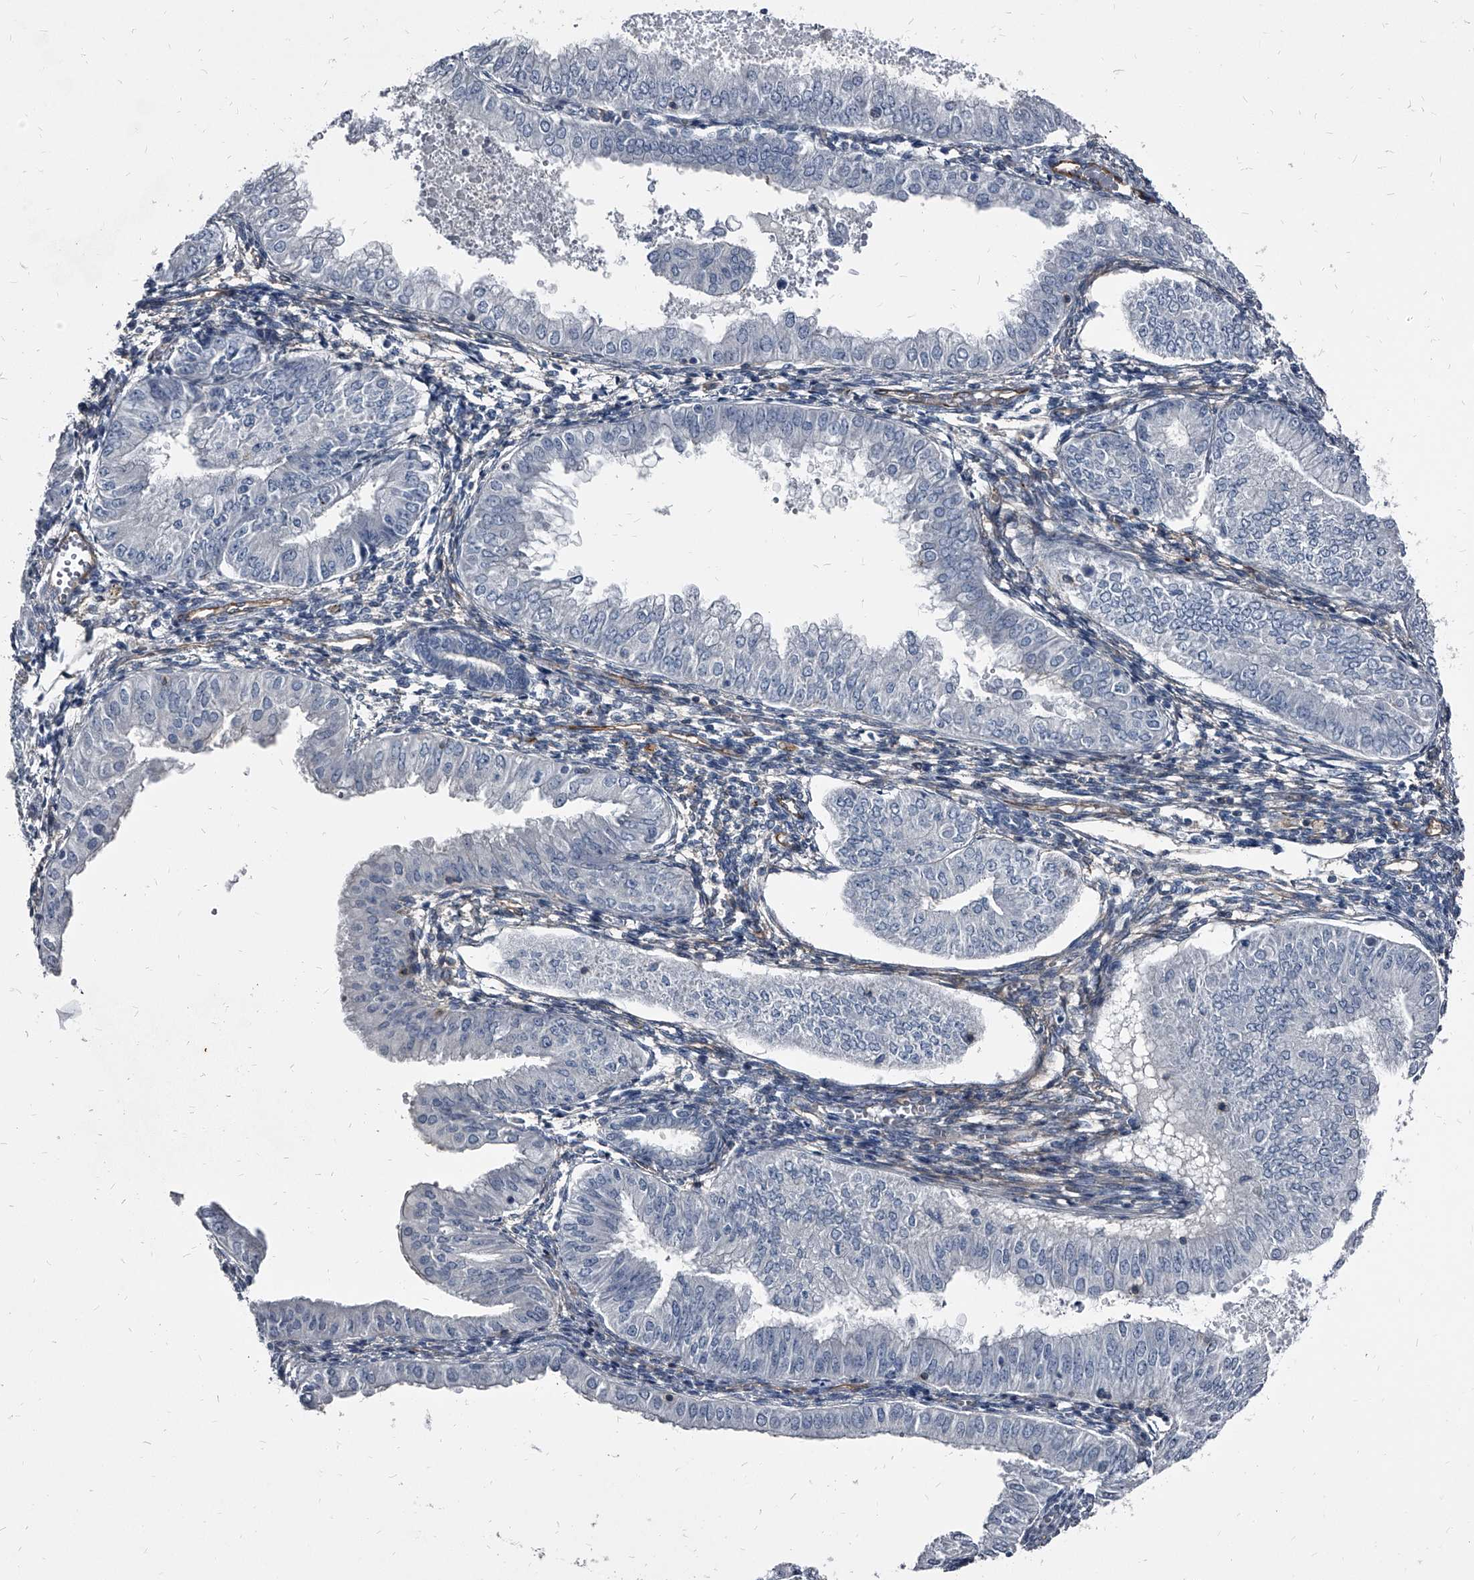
{"staining": {"intensity": "negative", "quantity": "none", "location": "none"}, "tissue": "endometrial cancer", "cell_type": "Tumor cells", "image_type": "cancer", "snomed": [{"axis": "morphology", "description": "Normal tissue, NOS"}, {"axis": "morphology", "description": "Adenocarcinoma, NOS"}, {"axis": "topography", "description": "Endometrium"}], "caption": "DAB immunohistochemical staining of human endometrial cancer (adenocarcinoma) shows no significant staining in tumor cells. Nuclei are stained in blue.", "gene": "PGLYRP3", "patient": {"sex": "female", "age": 53}}